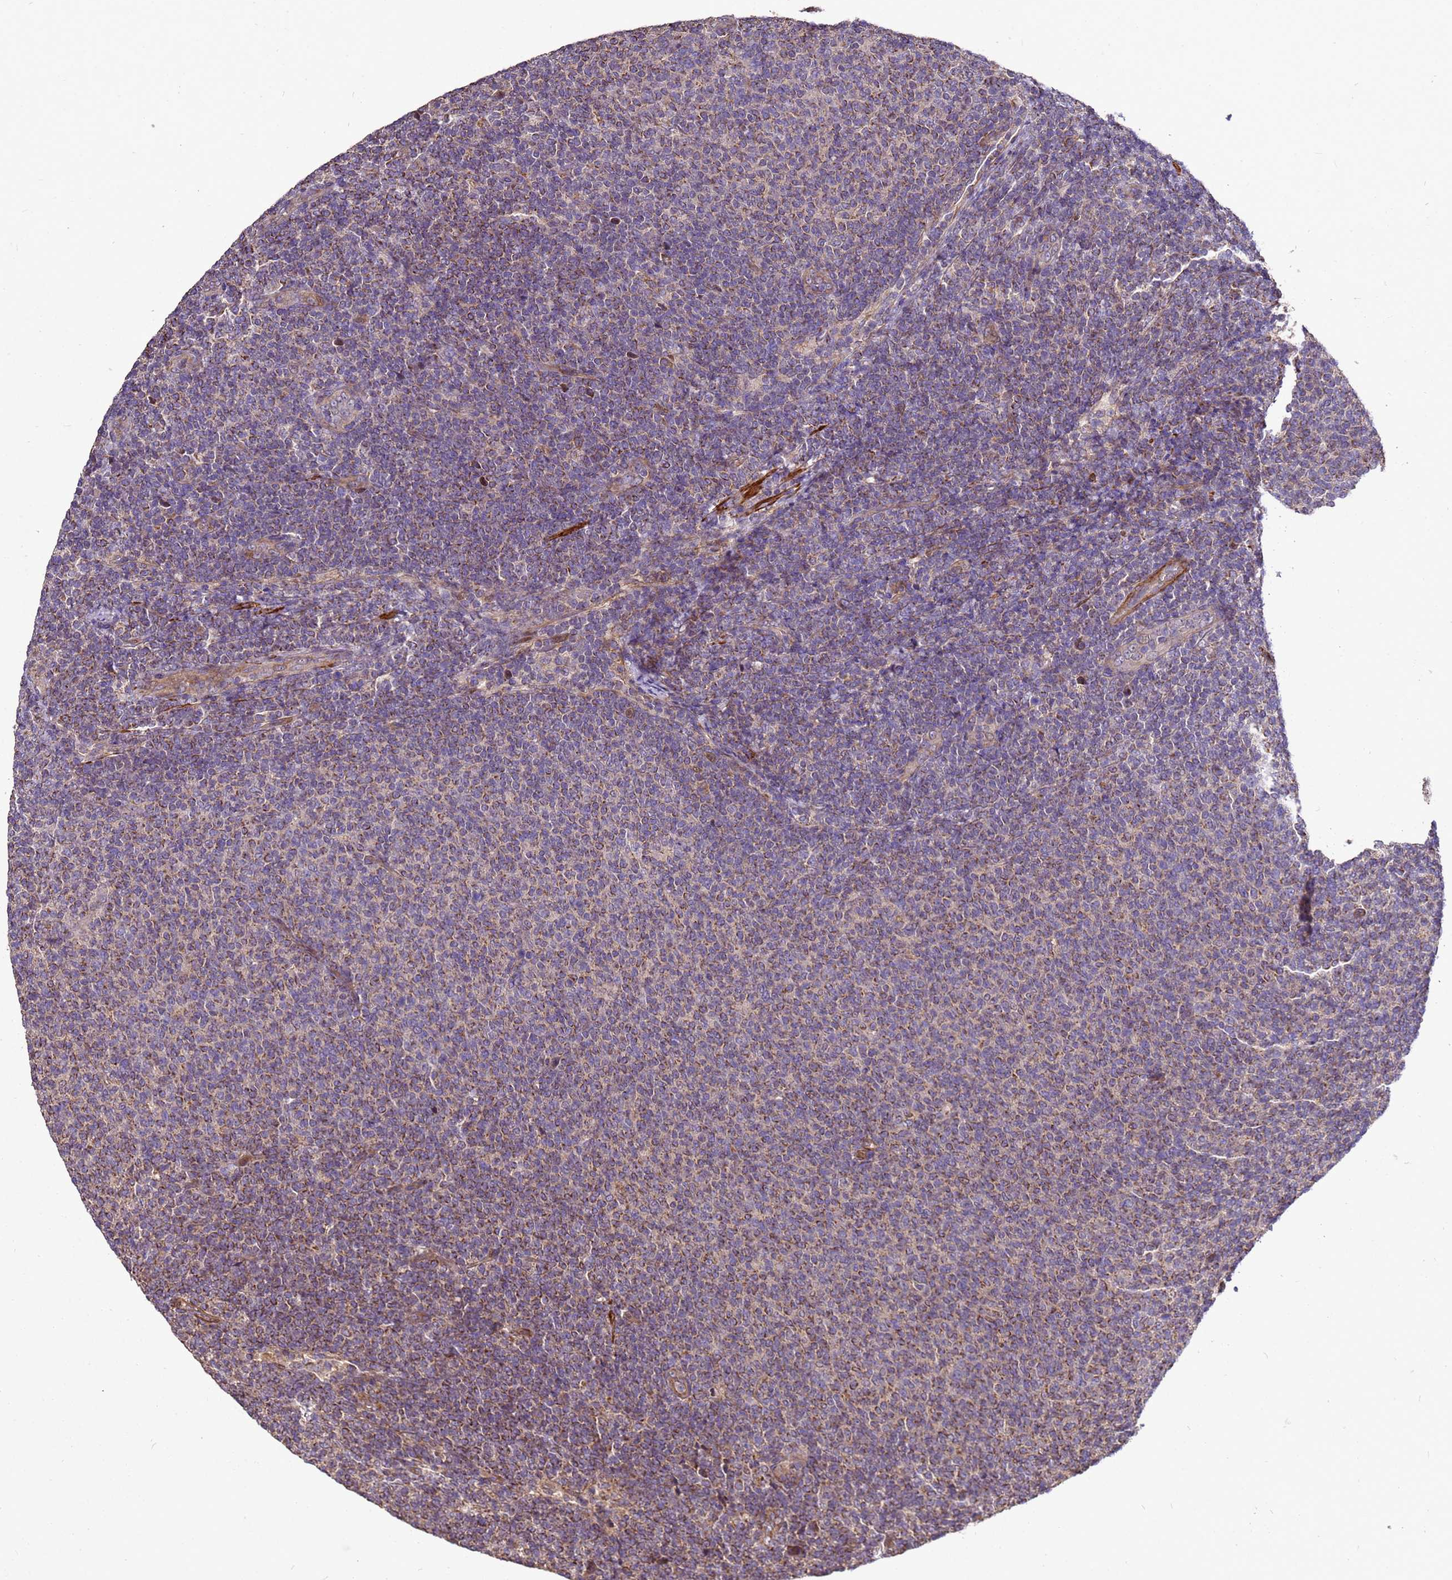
{"staining": {"intensity": "moderate", "quantity": ">75%", "location": "cytoplasmic/membranous"}, "tissue": "lymphoma", "cell_type": "Tumor cells", "image_type": "cancer", "snomed": [{"axis": "morphology", "description": "Malignant lymphoma, non-Hodgkin's type, Low grade"}, {"axis": "topography", "description": "Lymph node"}], "caption": "A medium amount of moderate cytoplasmic/membranous expression is appreciated in approximately >75% of tumor cells in lymphoma tissue.", "gene": "RSPRY1", "patient": {"sex": "male", "age": 66}}